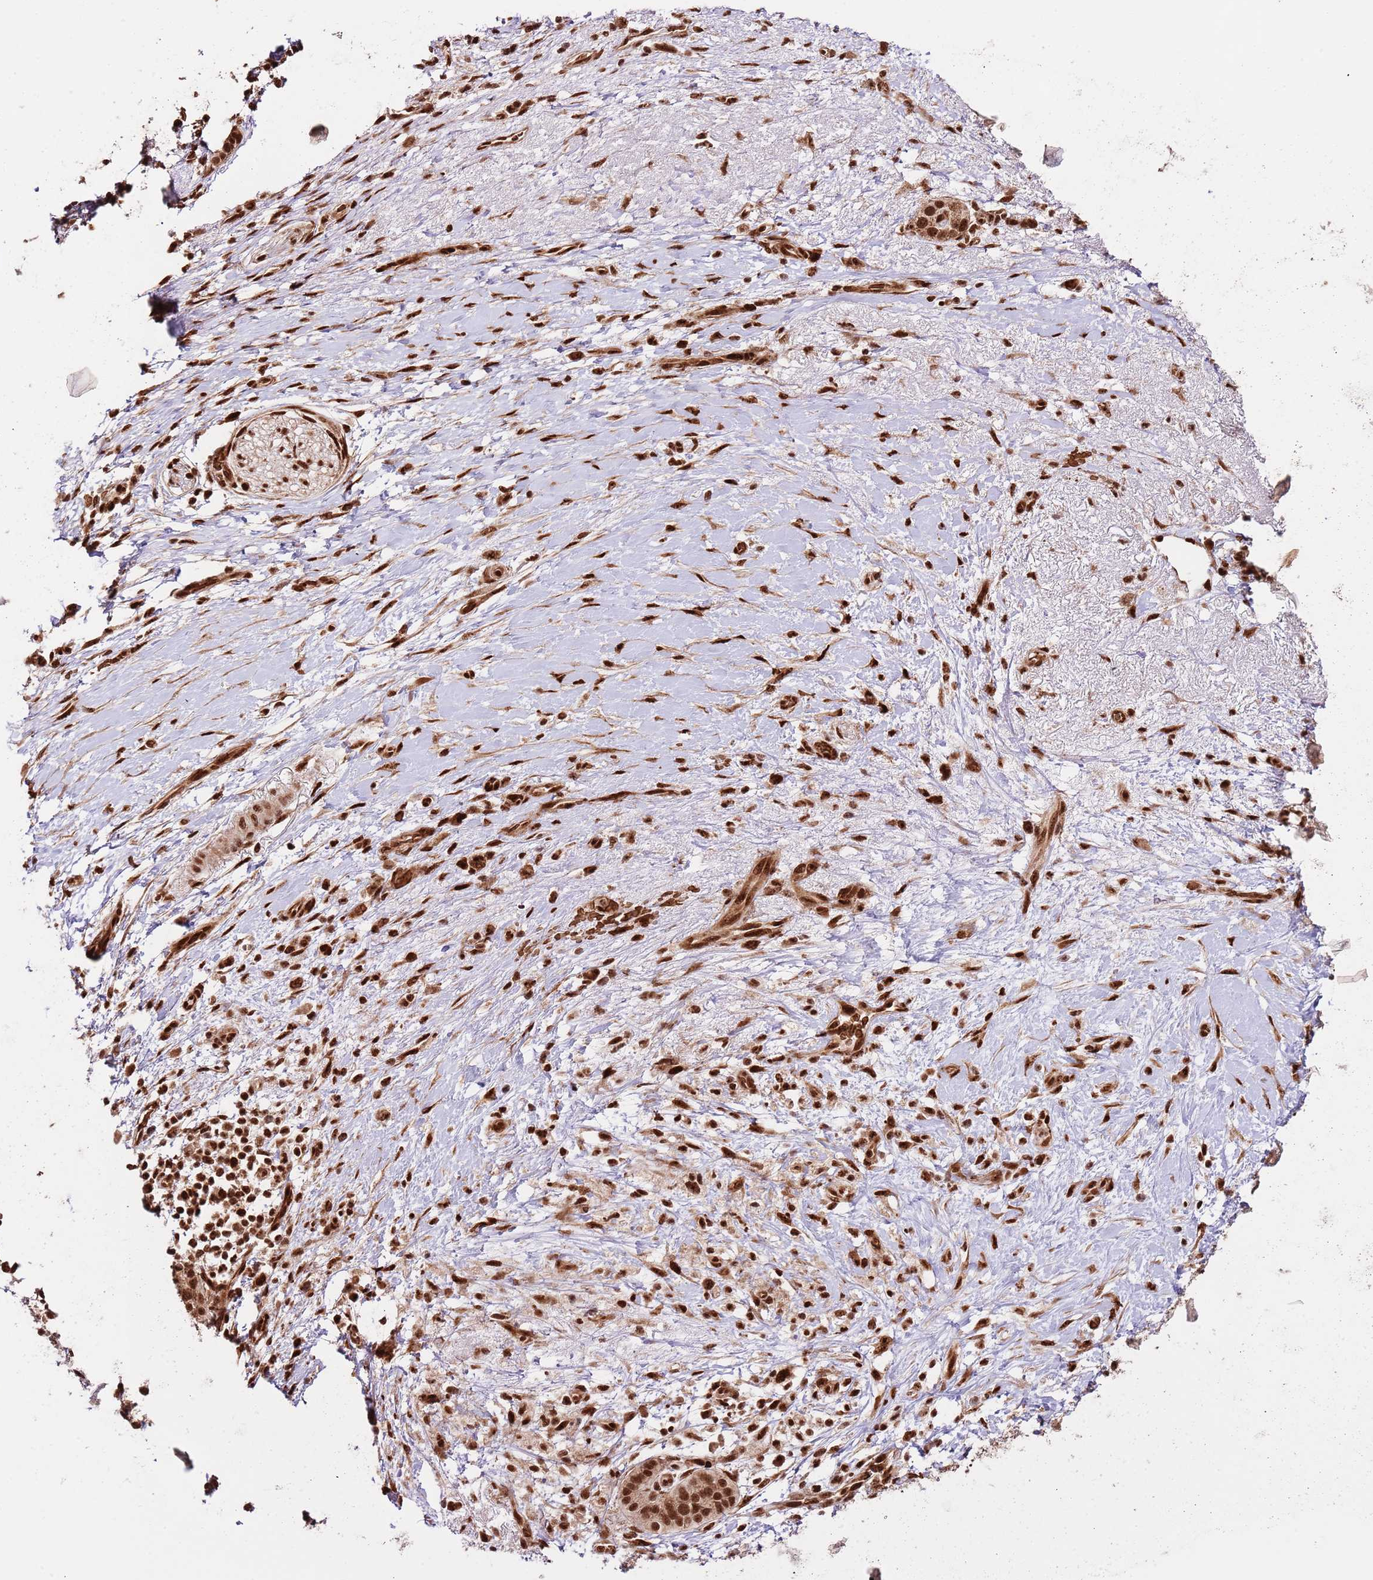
{"staining": {"intensity": "strong", "quantity": ">75%", "location": "cytoplasmic/membranous,nuclear"}, "tissue": "pancreatic cancer", "cell_type": "Tumor cells", "image_type": "cancer", "snomed": [{"axis": "morphology", "description": "Adenocarcinoma, NOS"}, {"axis": "topography", "description": "Pancreas"}], "caption": "Approximately >75% of tumor cells in human pancreatic cancer (adenocarcinoma) display strong cytoplasmic/membranous and nuclear protein staining as visualized by brown immunohistochemical staining.", "gene": "RIF1", "patient": {"sex": "female", "age": 72}}